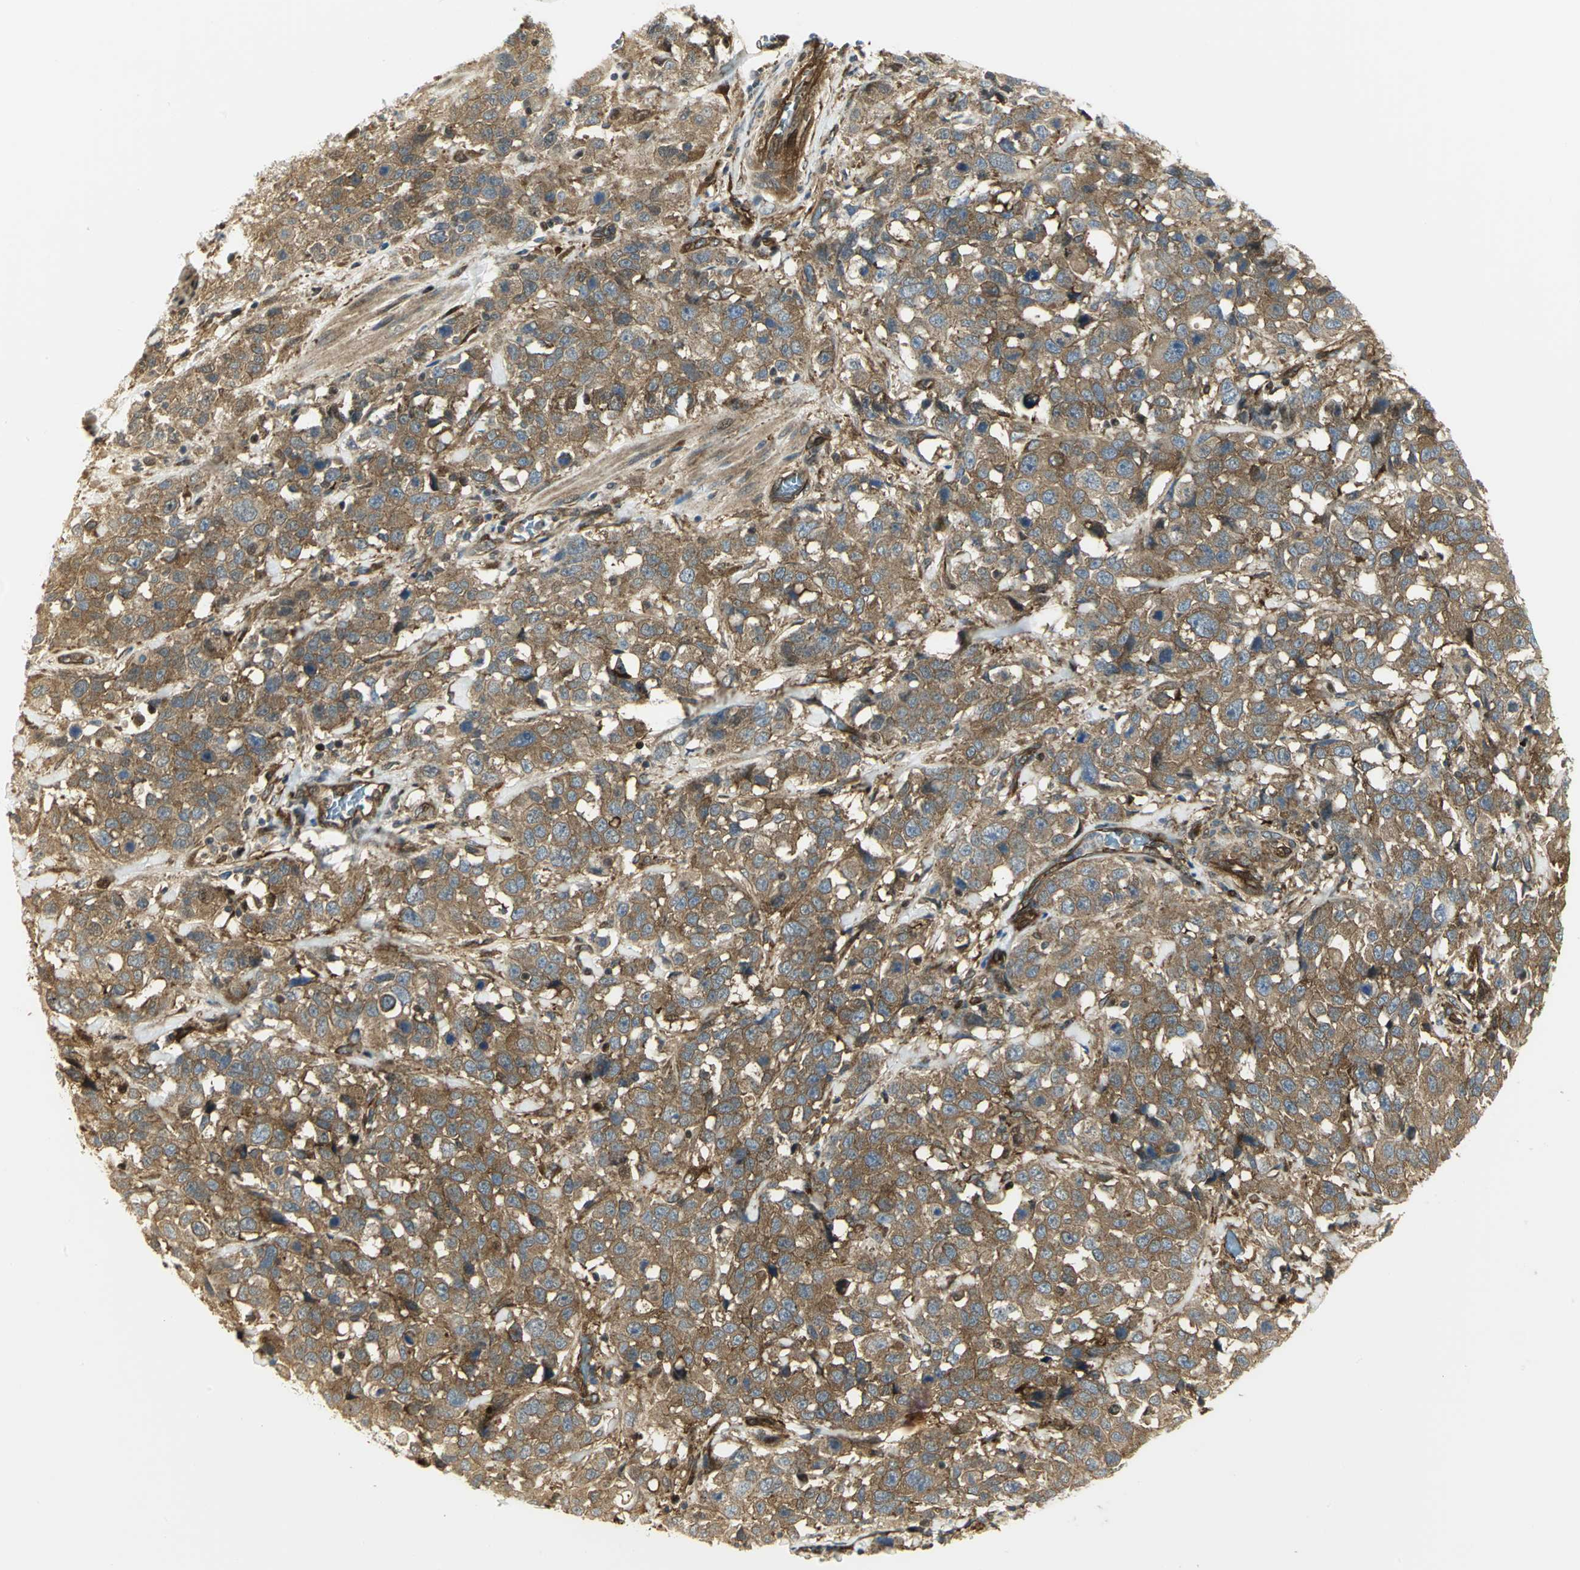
{"staining": {"intensity": "moderate", "quantity": ">75%", "location": "cytoplasmic/membranous"}, "tissue": "stomach cancer", "cell_type": "Tumor cells", "image_type": "cancer", "snomed": [{"axis": "morphology", "description": "Normal tissue, NOS"}, {"axis": "morphology", "description": "Adenocarcinoma, NOS"}, {"axis": "topography", "description": "Stomach"}], "caption": "IHC of human stomach cancer (adenocarcinoma) shows medium levels of moderate cytoplasmic/membranous staining in approximately >75% of tumor cells. (IHC, brightfield microscopy, high magnification).", "gene": "EEA1", "patient": {"sex": "male", "age": 48}}